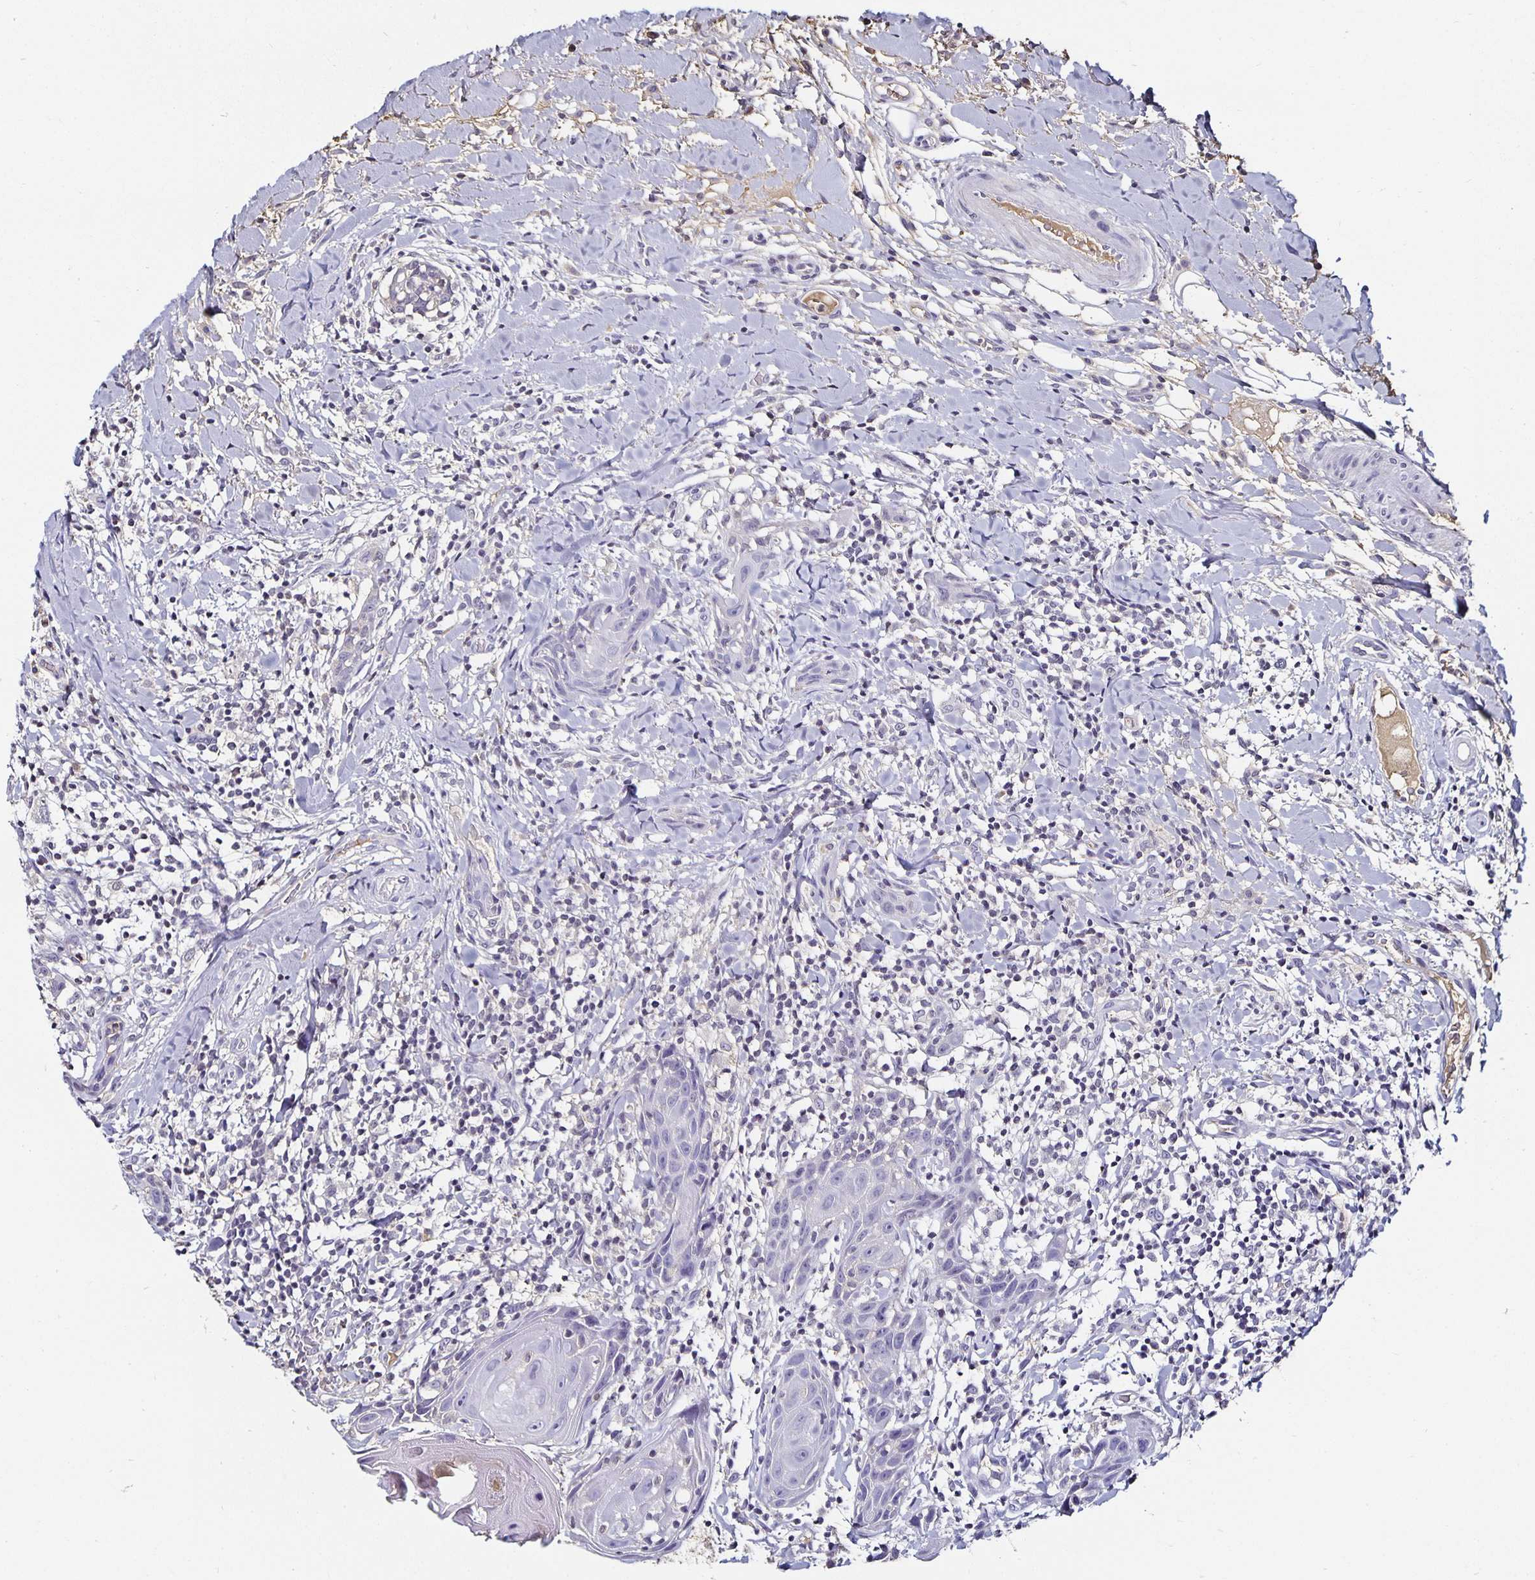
{"staining": {"intensity": "negative", "quantity": "none", "location": "none"}, "tissue": "head and neck cancer", "cell_type": "Tumor cells", "image_type": "cancer", "snomed": [{"axis": "morphology", "description": "Squamous cell carcinoma, NOS"}, {"axis": "topography", "description": "Oral tissue"}, {"axis": "topography", "description": "Head-Neck"}], "caption": "Micrograph shows no significant protein expression in tumor cells of head and neck cancer.", "gene": "TTR", "patient": {"sex": "male", "age": 49}}